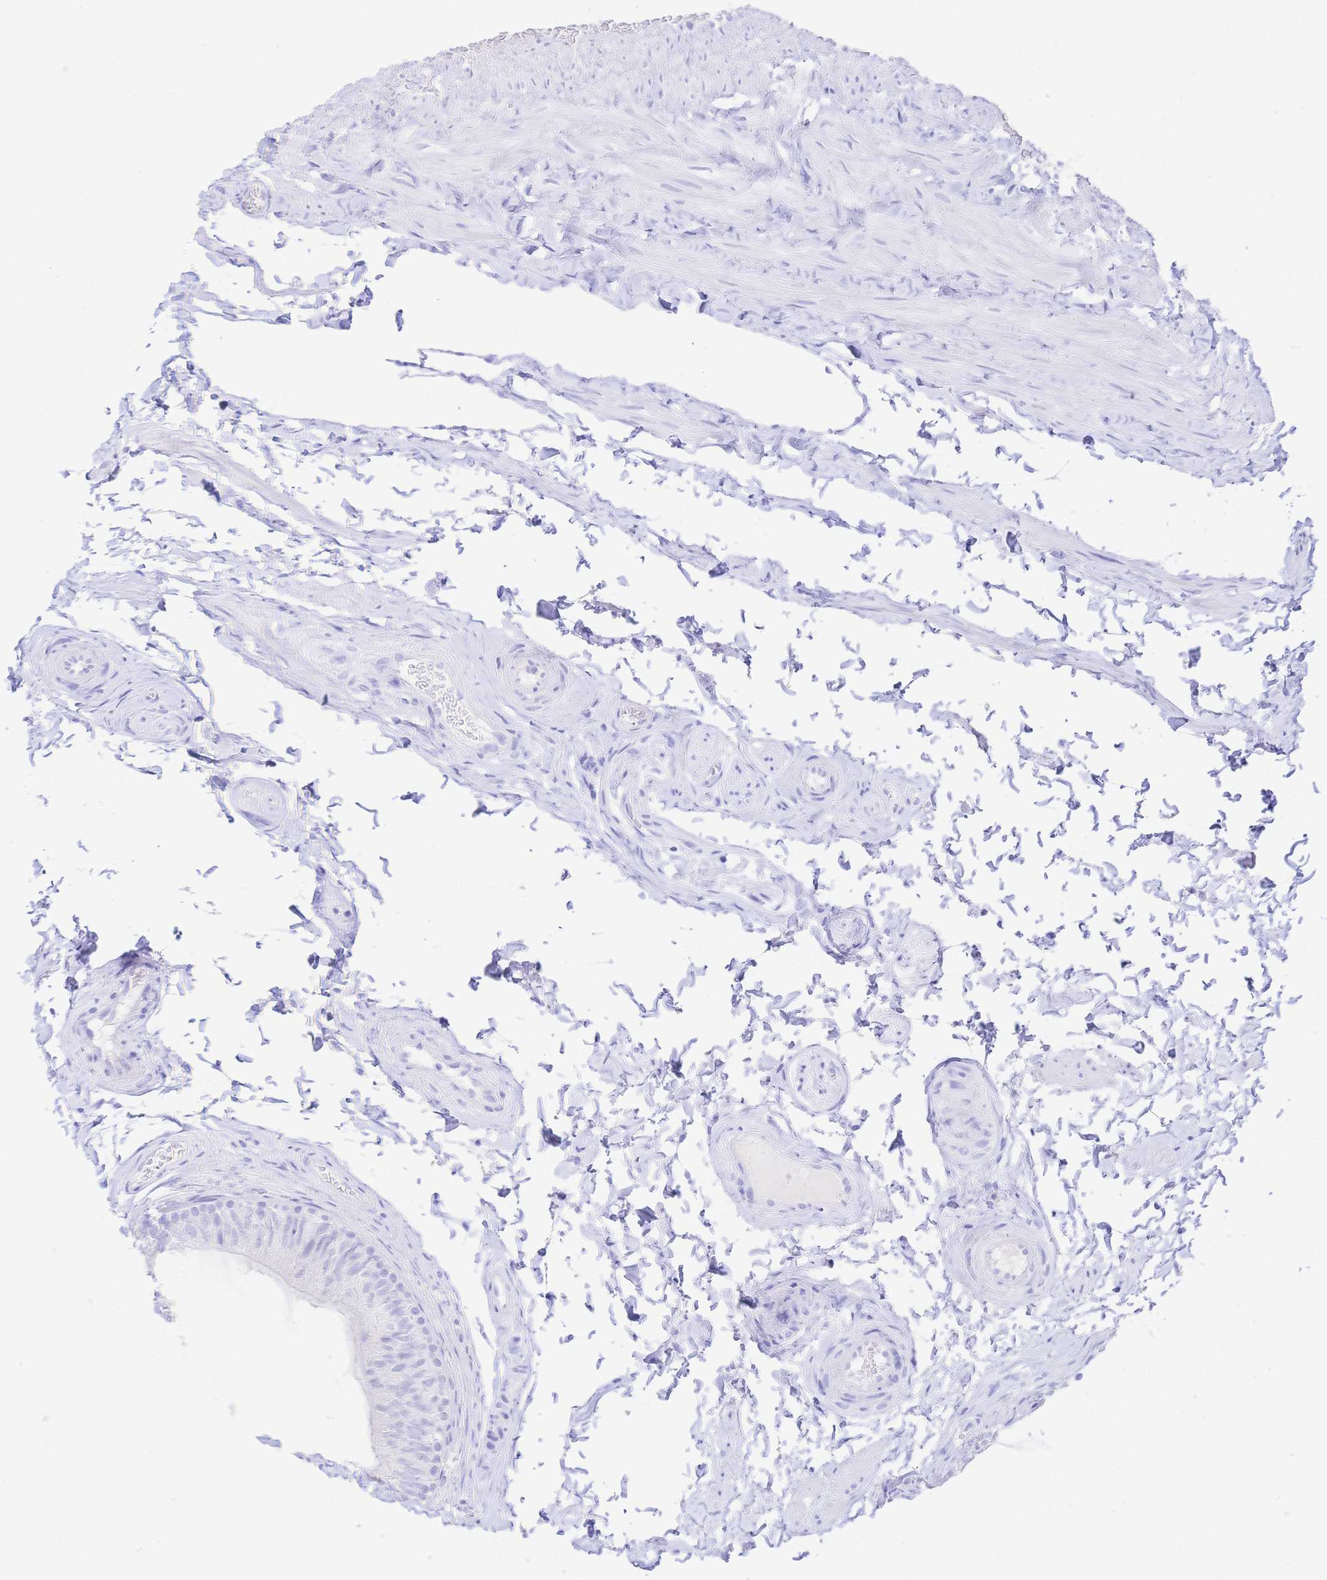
{"staining": {"intensity": "negative", "quantity": "none", "location": "none"}, "tissue": "epididymis", "cell_type": "Glandular cells", "image_type": "normal", "snomed": [{"axis": "morphology", "description": "Normal tissue, NOS"}, {"axis": "topography", "description": "Epididymis, spermatic cord, NOS"}, {"axis": "topography", "description": "Epididymis"}, {"axis": "topography", "description": "Peripheral nerve tissue"}], "caption": "The photomicrograph demonstrates no significant staining in glandular cells of epididymis. (DAB immunohistochemistry (IHC) visualized using brightfield microscopy, high magnification).", "gene": "UMOD", "patient": {"sex": "male", "age": 29}}